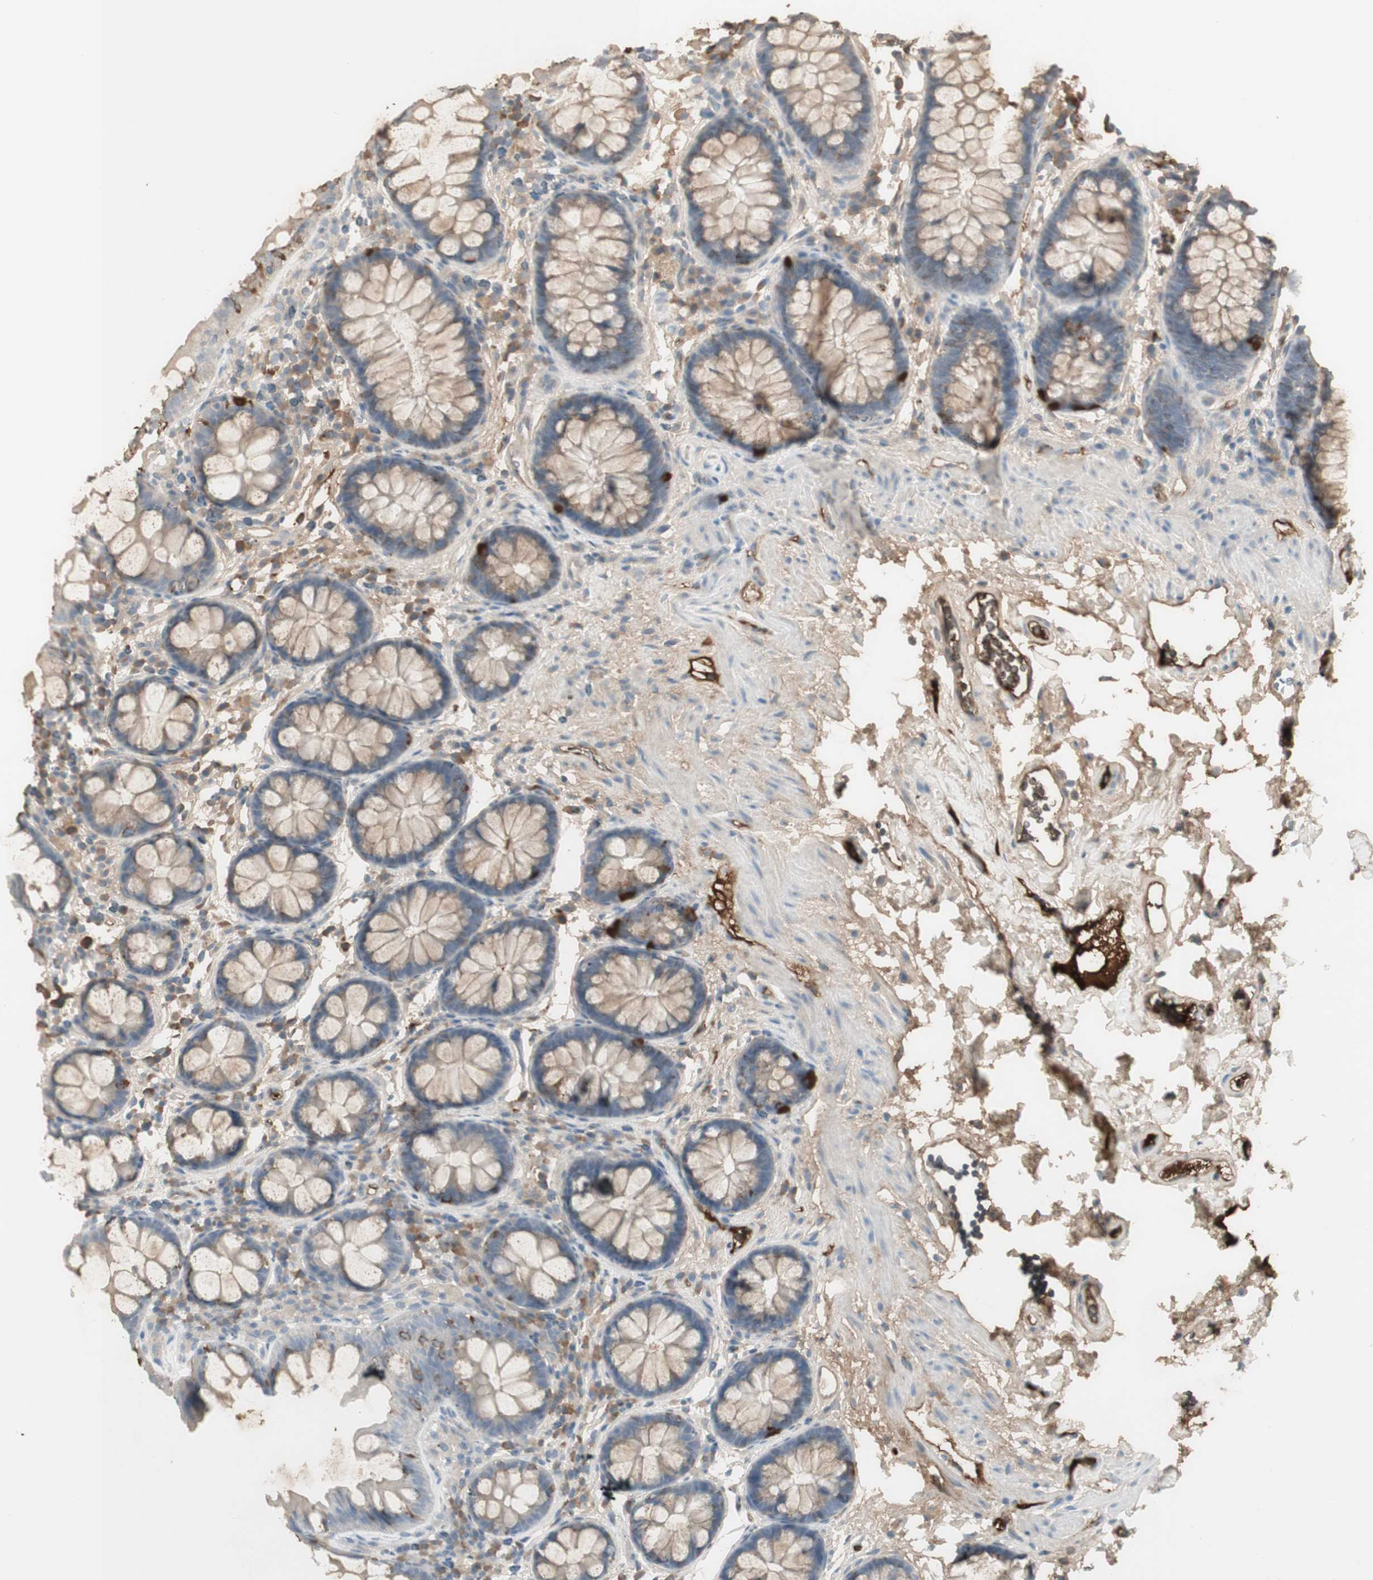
{"staining": {"intensity": "moderate", "quantity": ">75%", "location": "cytoplasmic/membranous"}, "tissue": "colon", "cell_type": "Endothelial cells", "image_type": "normal", "snomed": [{"axis": "morphology", "description": "Normal tissue, NOS"}, {"axis": "topography", "description": "Colon"}], "caption": "Immunohistochemistry (DAB) staining of benign colon exhibits moderate cytoplasmic/membranous protein expression in approximately >75% of endothelial cells.", "gene": "IFNG", "patient": {"sex": "female", "age": 80}}